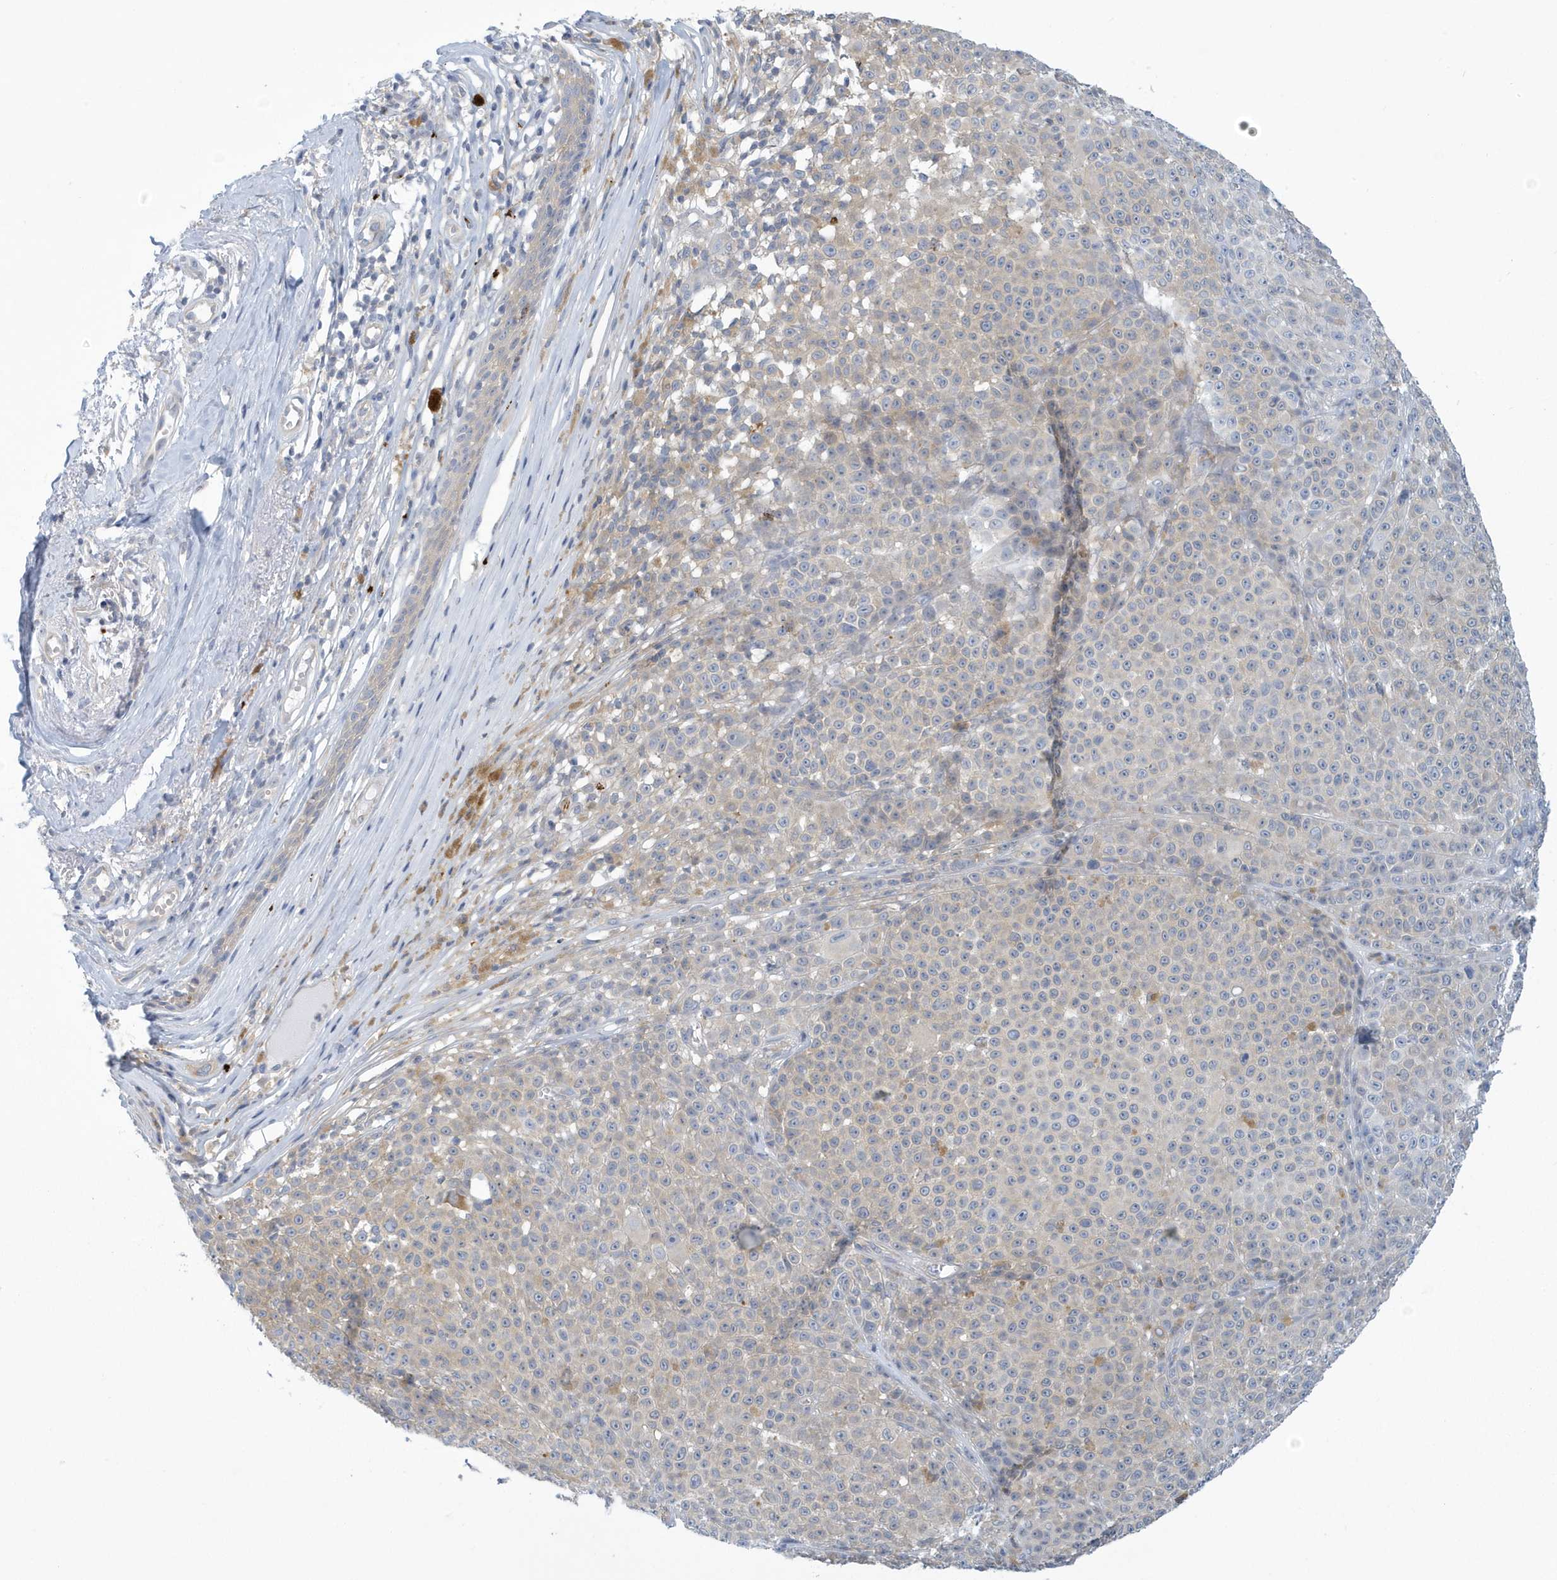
{"staining": {"intensity": "negative", "quantity": "none", "location": "none"}, "tissue": "melanoma", "cell_type": "Tumor cells", "image_type": "cancer", "snomed": [{"axis": "morphology", "description": "Malignant melanoma, NOS"}, {"axis": "topography", "description": "Skin"}], "caption": "A high-resolution photomicrograph shows IHC staining of malignant melanoma, which reveals no significant staining in tumor cells.", "gene": "VTA1", "patient": {"sex": "female", "age": 94}}